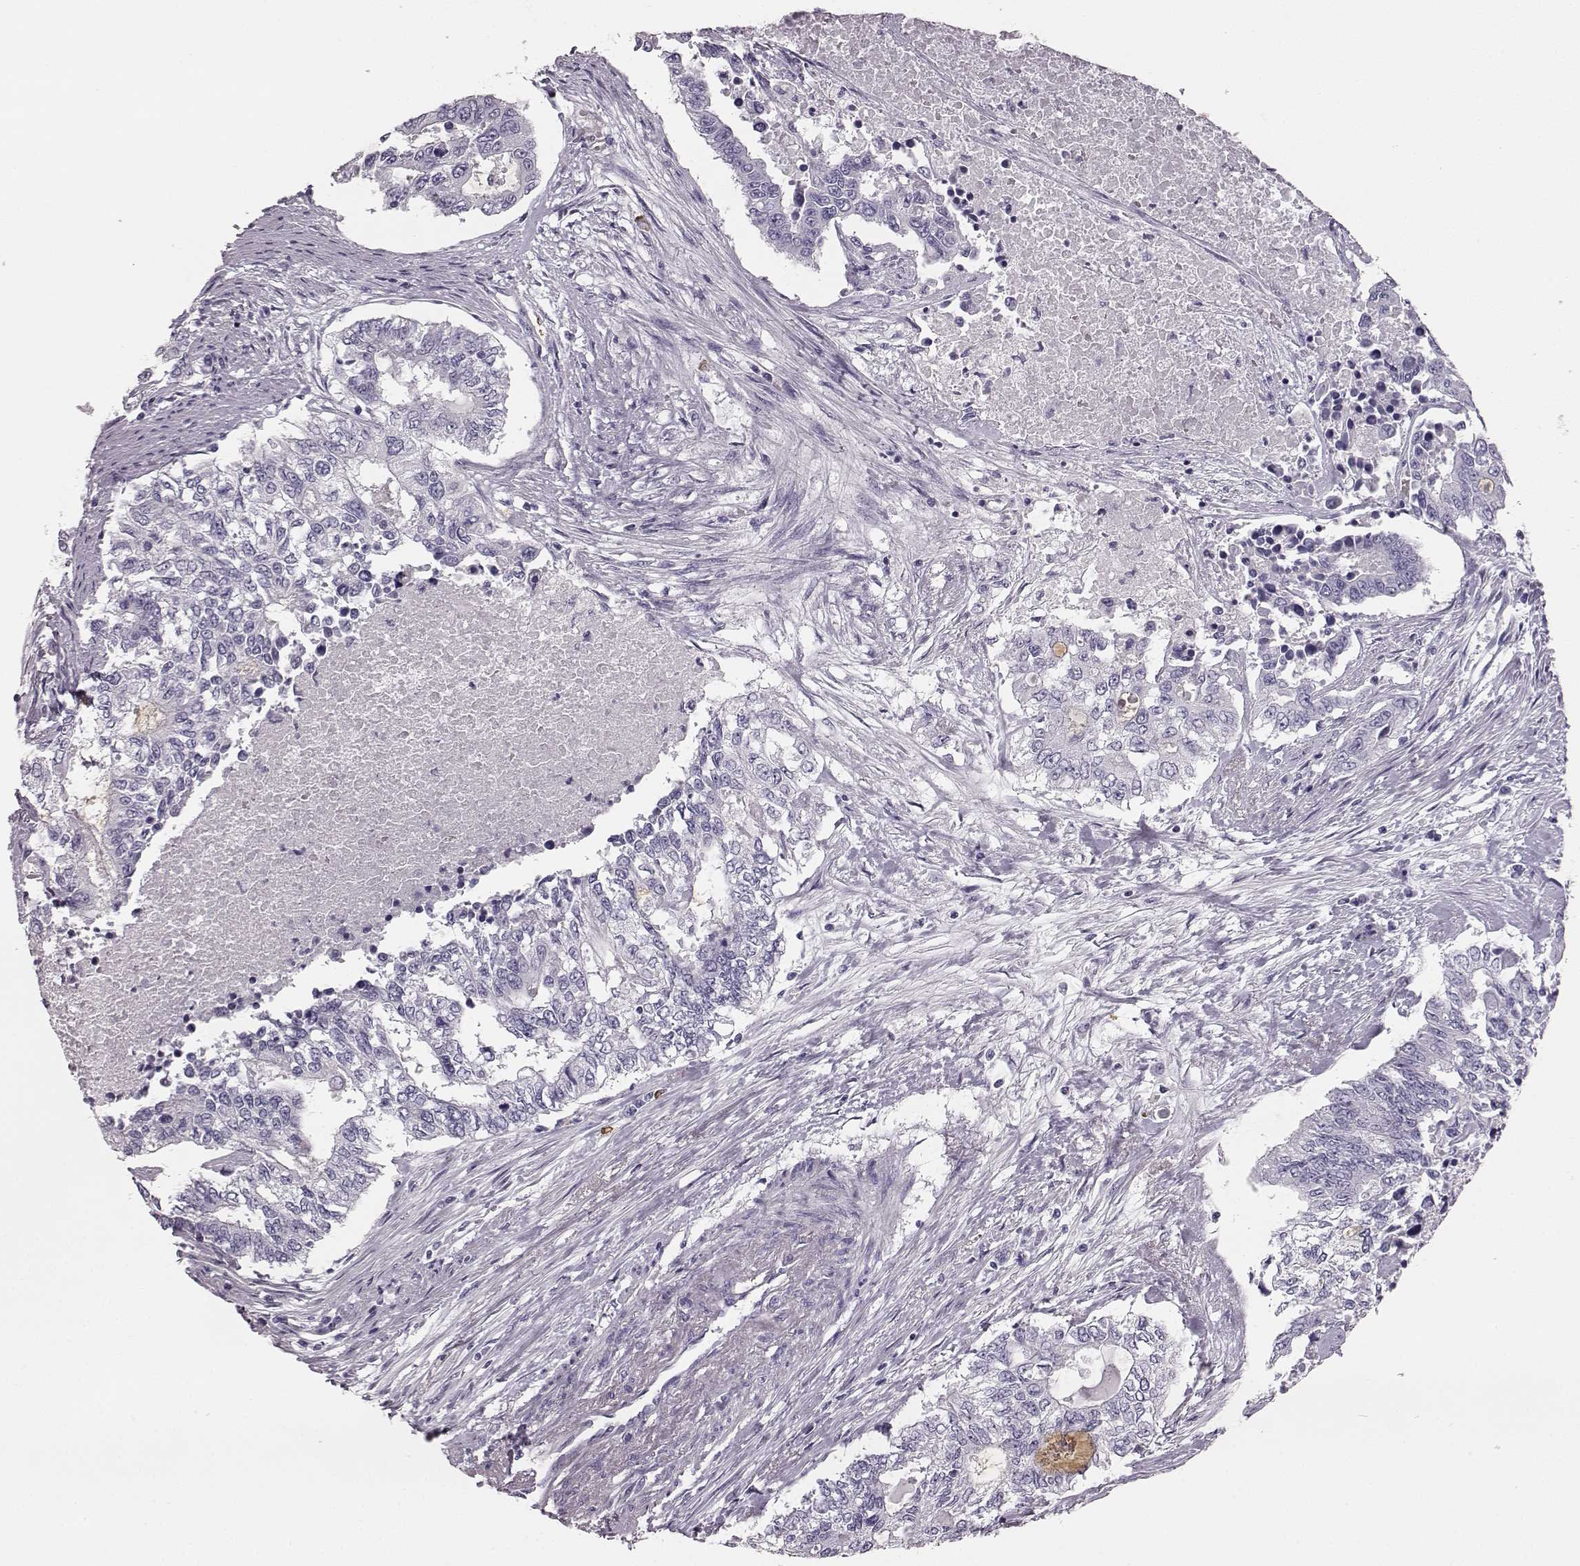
{"staining": {"intensity": "negative", "quantity": "none", "location": "none"}, "tissue": "endometrial cancer", "cell_type": "Tumor cells", "image_type": "cancer", "snomed": [{"axis": "morphology", "description": "Adenocarcinoma, NOS"}, {"axis": "topography", "description": "Uterus"}], "caption": "A micrograph of adenocarcinoma (endometrial) stained for a protein reveals no brown staining in tumor cells.", "gene": "NPTXR", "patient": {"sex": "female", "age": 59}}